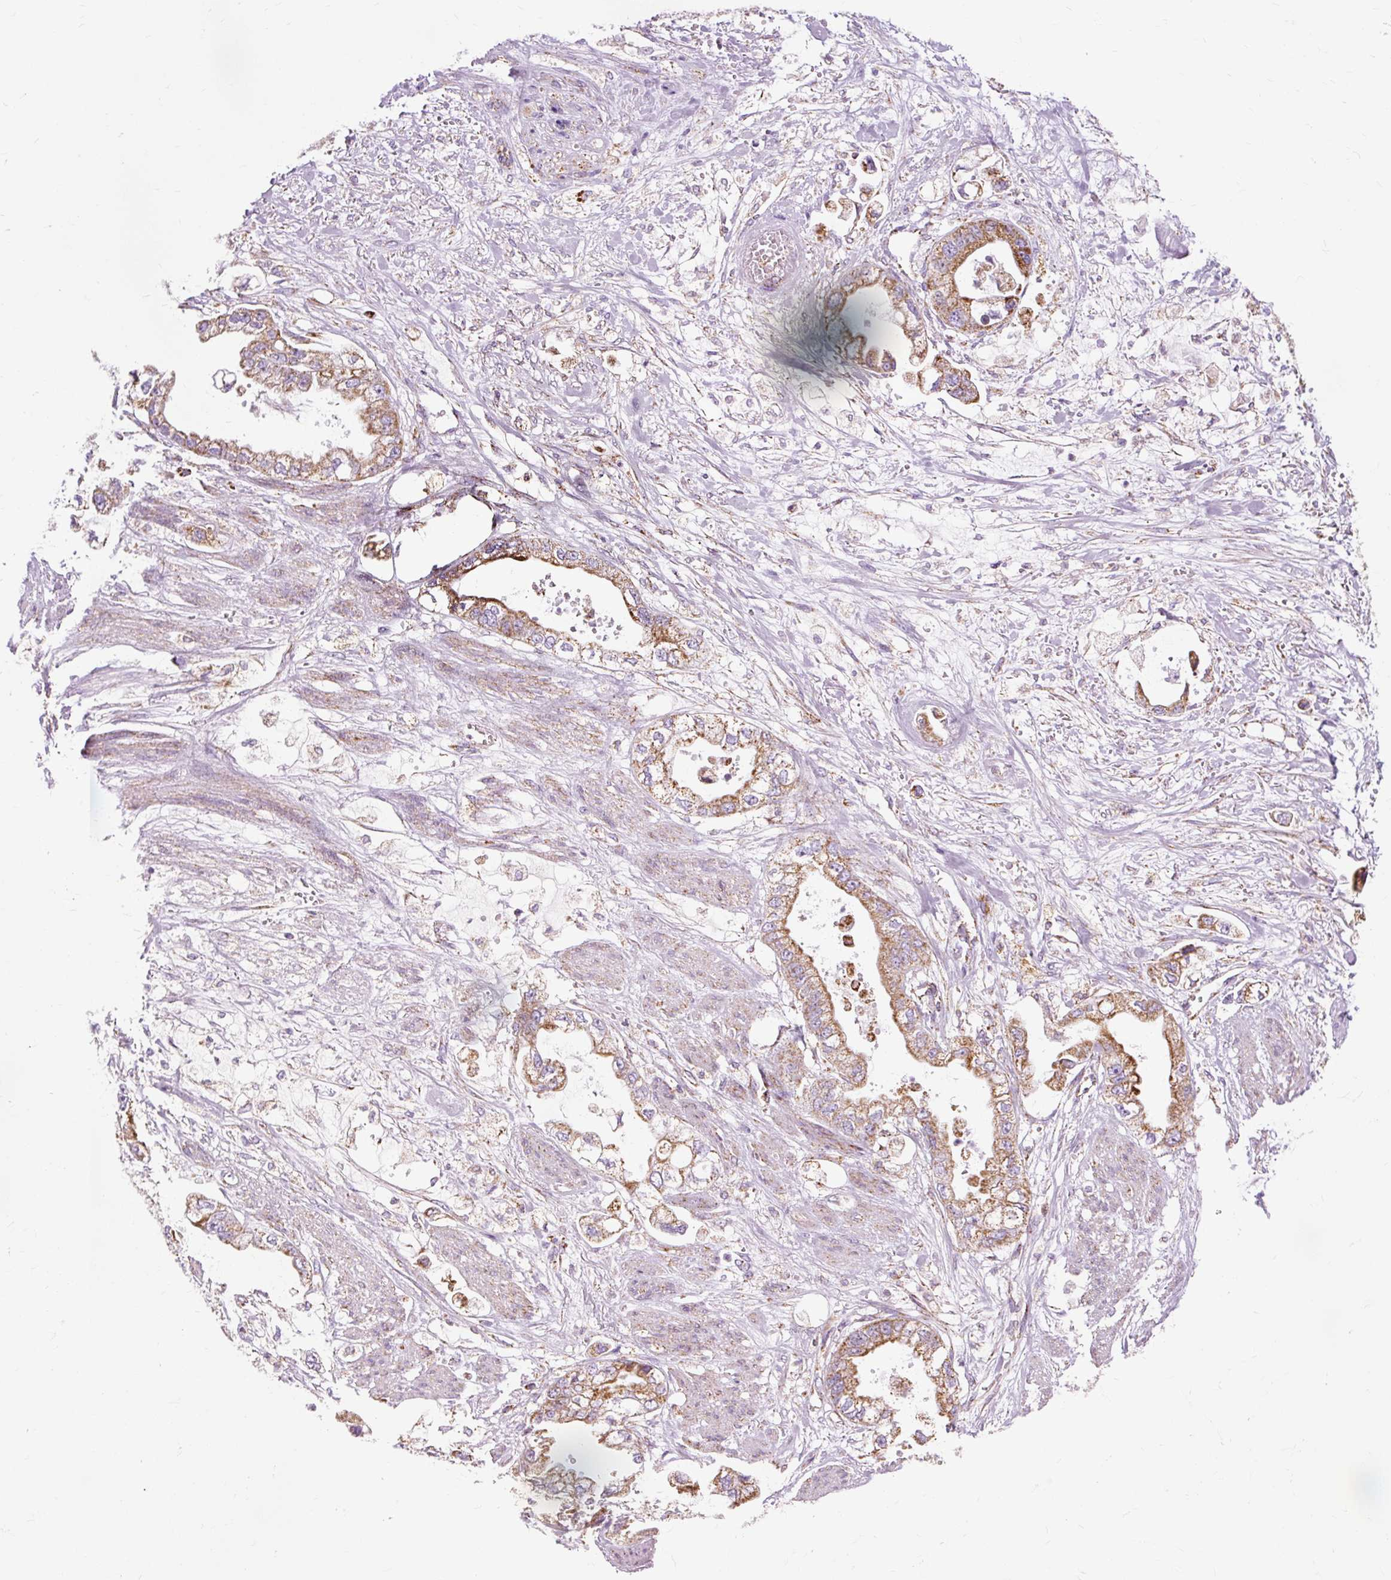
{"staining": {"intensity": "moderate", "quantity": ">75%", "location": "cytoplasmic/membranous"}, "tissue": "stomach cancer", "cell_type": "Tumor cells", "image_type": "cancer", "snomed": [{"axis": "morphology", "description": "Adenocarcinoma, NOS"}, {"axis": "topography", "description": "Stomach"}], "caption": "This is a histology image of immunohistochemistry staining of stomach adenocarcinoma, which shows moderate expression in the cytoplasmic/membranous of tumor cells.", "gene": "DLAT", "patient": {"sex": "male", "age": 62}}